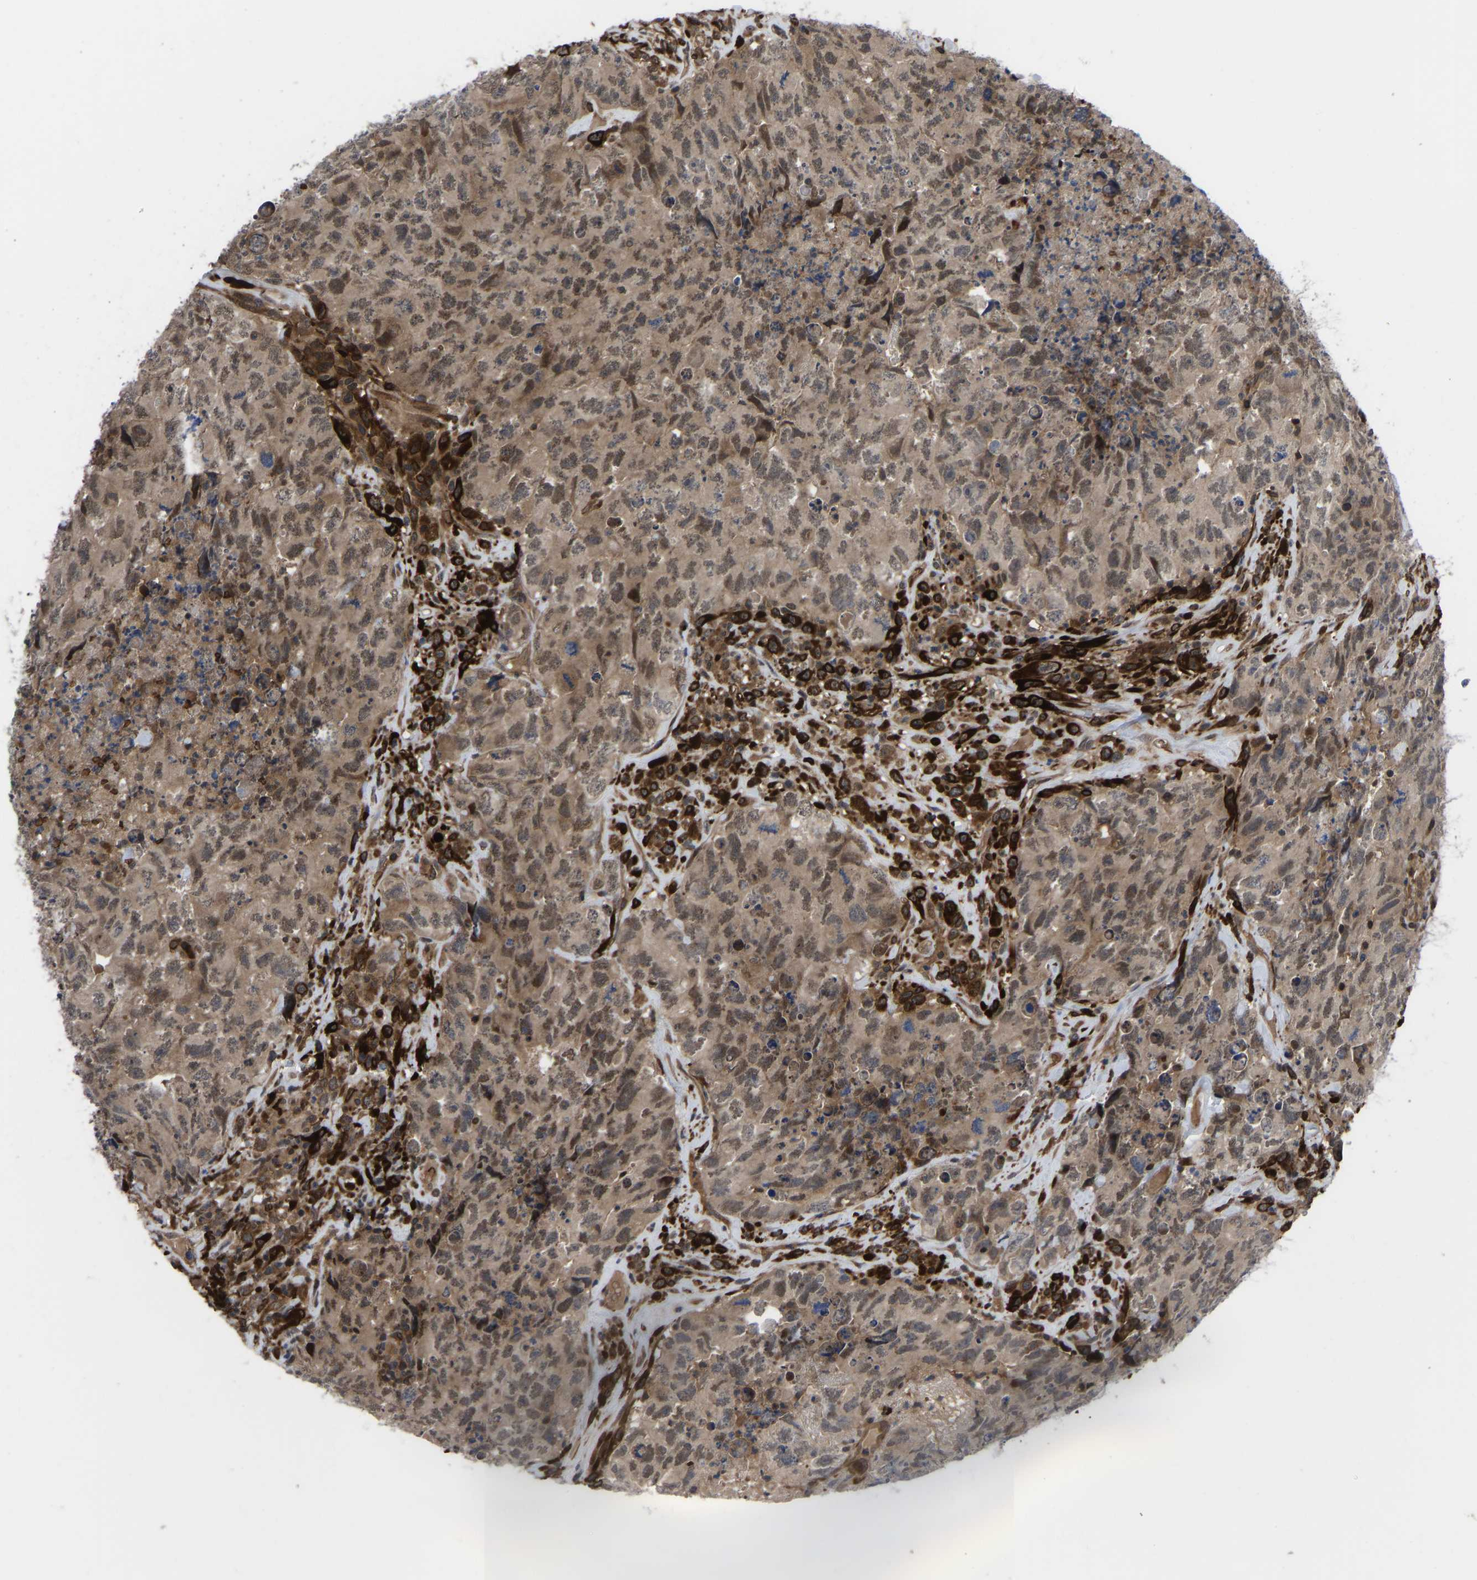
{"staining": {"intensity": "moderate", "quantity": ">75%", "location": "cytoplasmic/membranous,nuclear"}, "tissue": "testis cancer", "cell_type": "Tumor cells", "image_type": "cancer", "snomed": [{"axis": "morphology", "description": "Carcinoma, Embryonal, NOS"}, {"axis": "topography", "description": "Testis"}], "caption": "An image of testis cancer (embryonal carcinoma) stained for a protein exhibits moderate cytoplasmic/membranous and nuclear brown staining in tumor cells. (IHC, brightfield microscopy, high magnification).", "gene": "CYP7B1", "patient": {"sex": "male", "age": 32}}